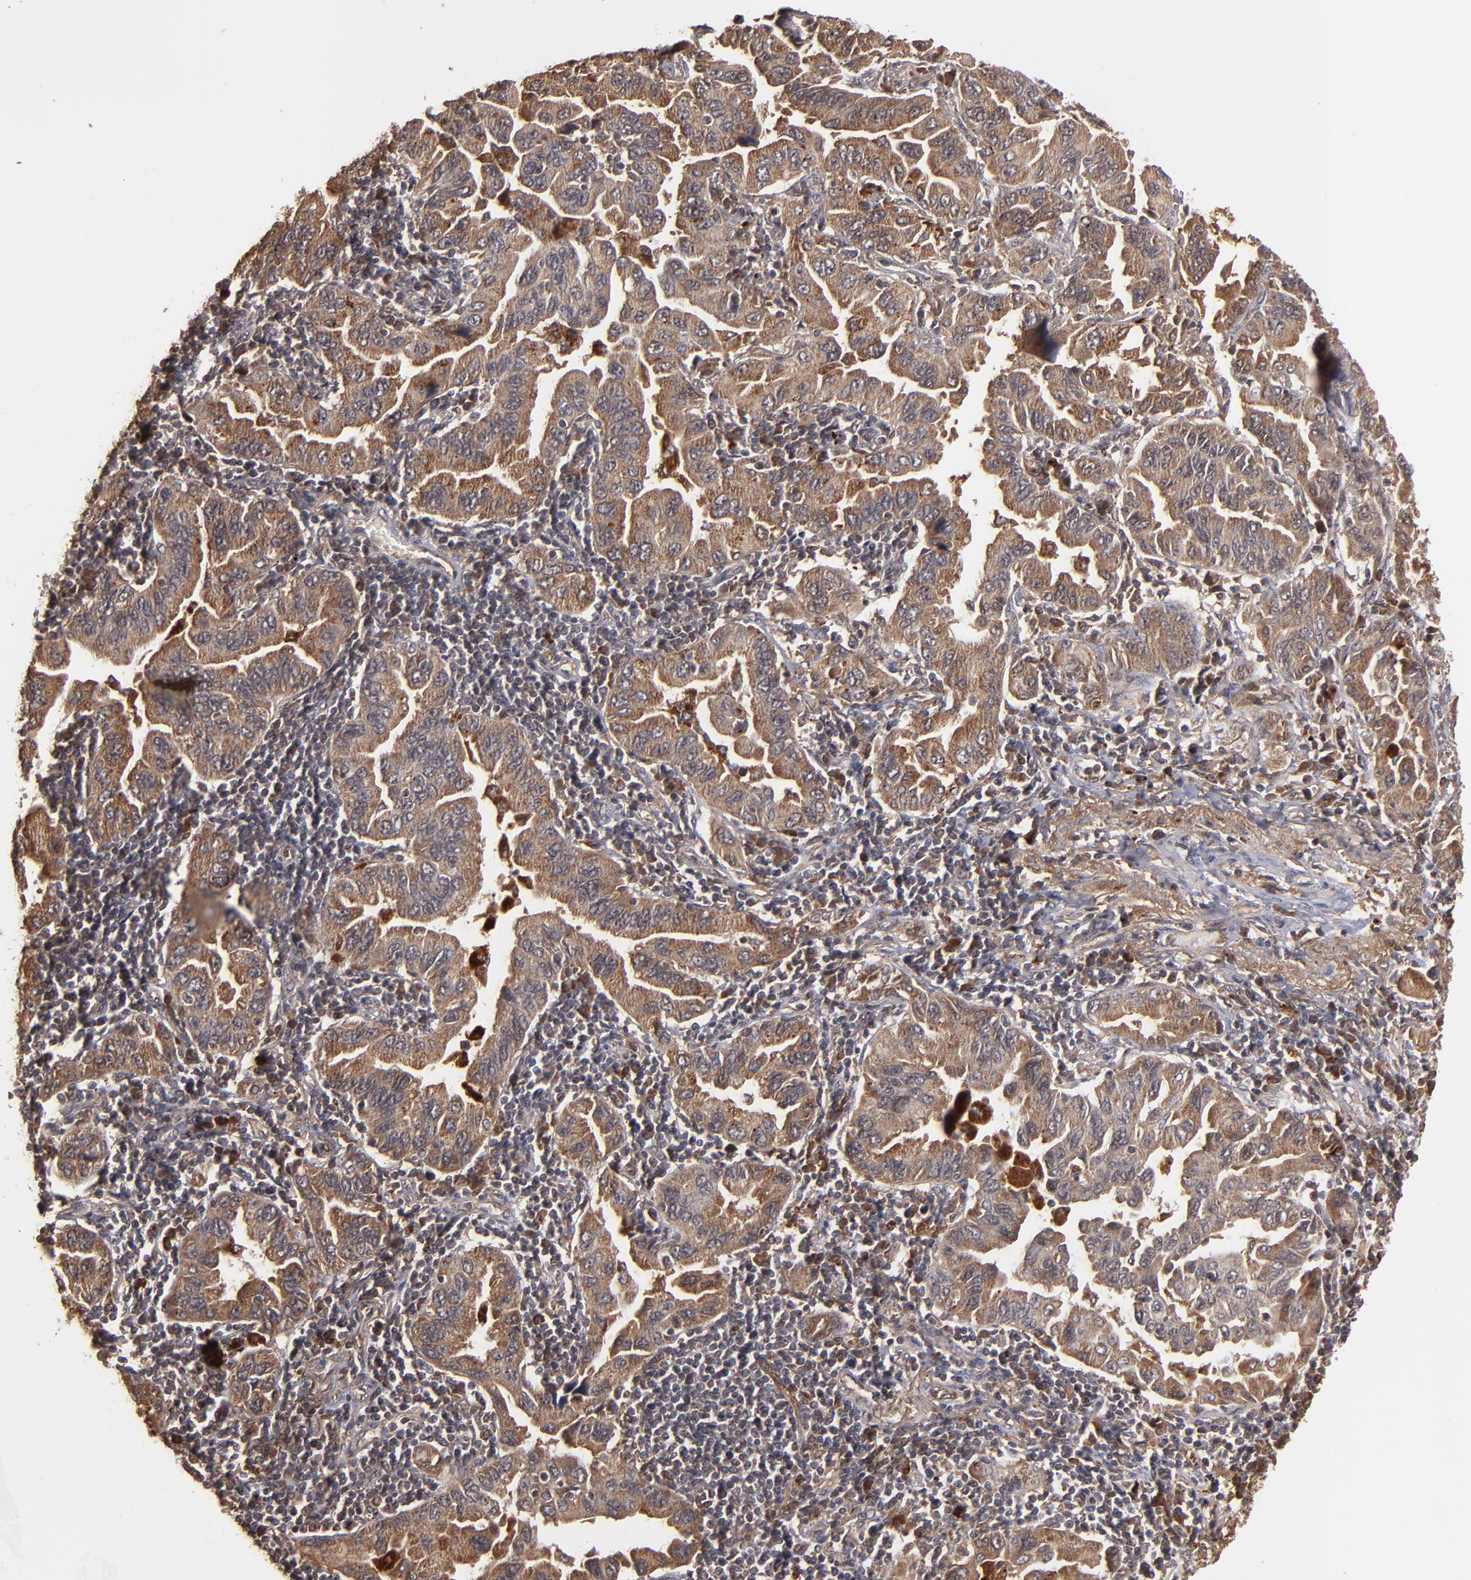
{"staining": {"intensity": "moderate", "quantity": ">75%", "location": "cytoplasmic/membranous"}, "tissue": "lung cancer", "cell_type": "Tumor cells", "image_type": "cancer", "snomed": [{"axis": "morphology", "description": "Adenocarcinoma, NOS"}, {"axis": "topography", "description": "Lung"}], "caption": "The histopathology image demonstrates immunohistochemical staining of adenocarcinoma (lung). There is moderate cytoplasmic/membranous expression is seen in approximately >75% of tumor cells. The staining was performed using DAB (3,3'-diaminobenzidine) to visualize the protein expression in brown, while the nuclei were stained in blue with hematoxylin (Magnification: 20x).", "gene": "TENM1", "patient": {"sex": "female", "age": 65}}